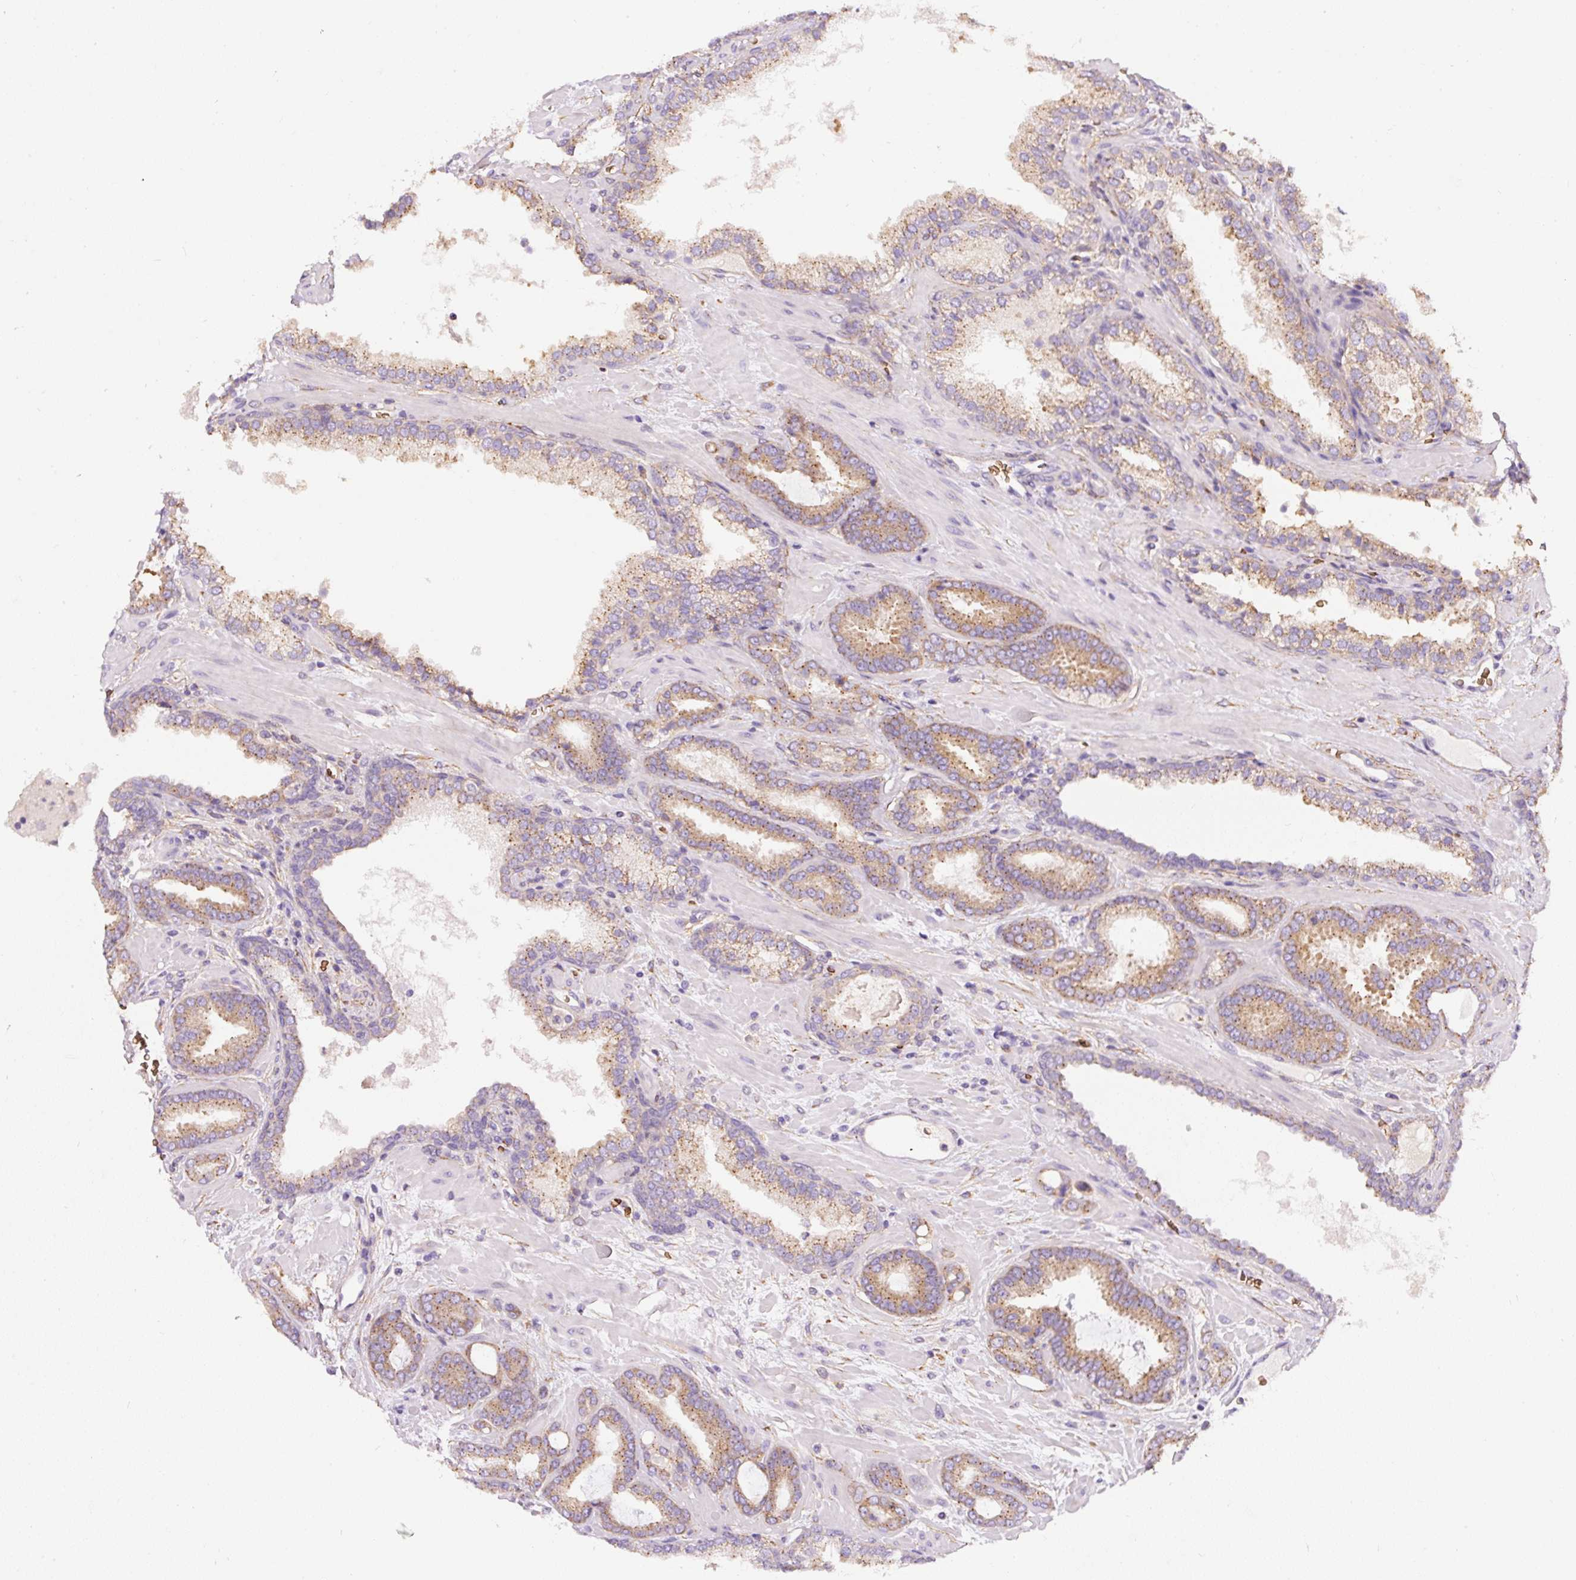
{"staining": {"intensity": "moderate", "quantity": ">75%", "location": "cytoplasmic/membranous"}, "tissue": "prostate cancer", "cell_type": "Tumor cells", "image_type": "cancer", "snomed": [{"axis": "morphology", "description": "Adenocarcinoma, Low grade"}, {"axis": "topography", "description": "Prostate"}], "caption": "Immunohistochemical staining of human prostate cancer exhibits medium levels of moderate cytoplasmic/membranous protein expression in approximately >75% of tumor cells. Using DAB (brown) and hematoxylin (blue) stains, captured at high magnification using brightfield microscopy.", "gene": "PRRC2A", "patient": {"sex": "male", "age": 62}}